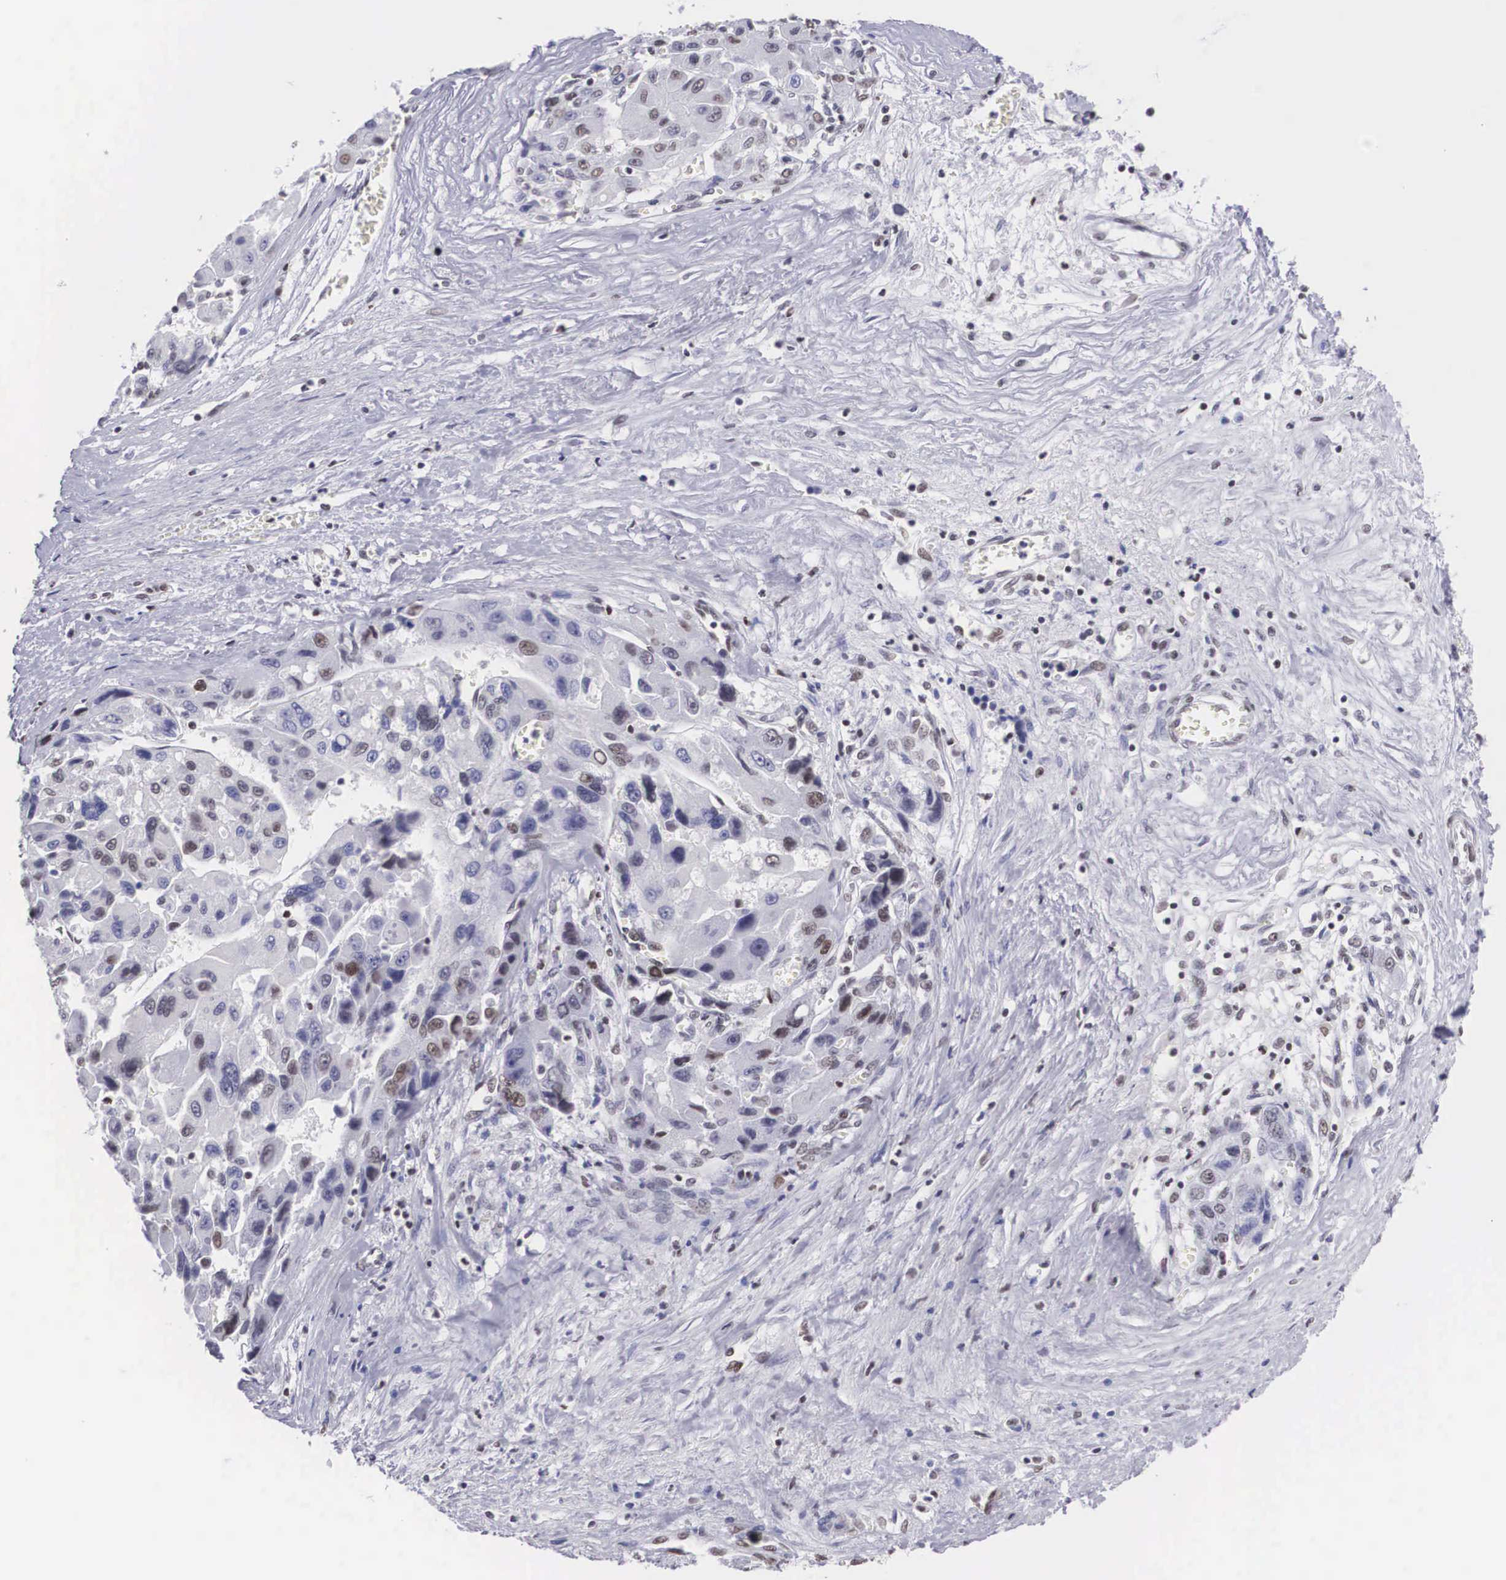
{"staining": {"intensity": "weak", "quantity": "<25%", "location": "nuclear"}, "tissue": "liver cancer", "cell_type": "Tumor cells", "image_type": "cancer", "snomed": [{"axis": "morphology", "description": "Carcinoma, Hepatocellular, NOS"}, {"axis": "topography", "description": "Liver"}], "caption": "The histopathology image demonstrates no staining of tumor cells in liver cancer.", "gene": "CSTF2", "patient": {"sex": "male", "age": 64}}